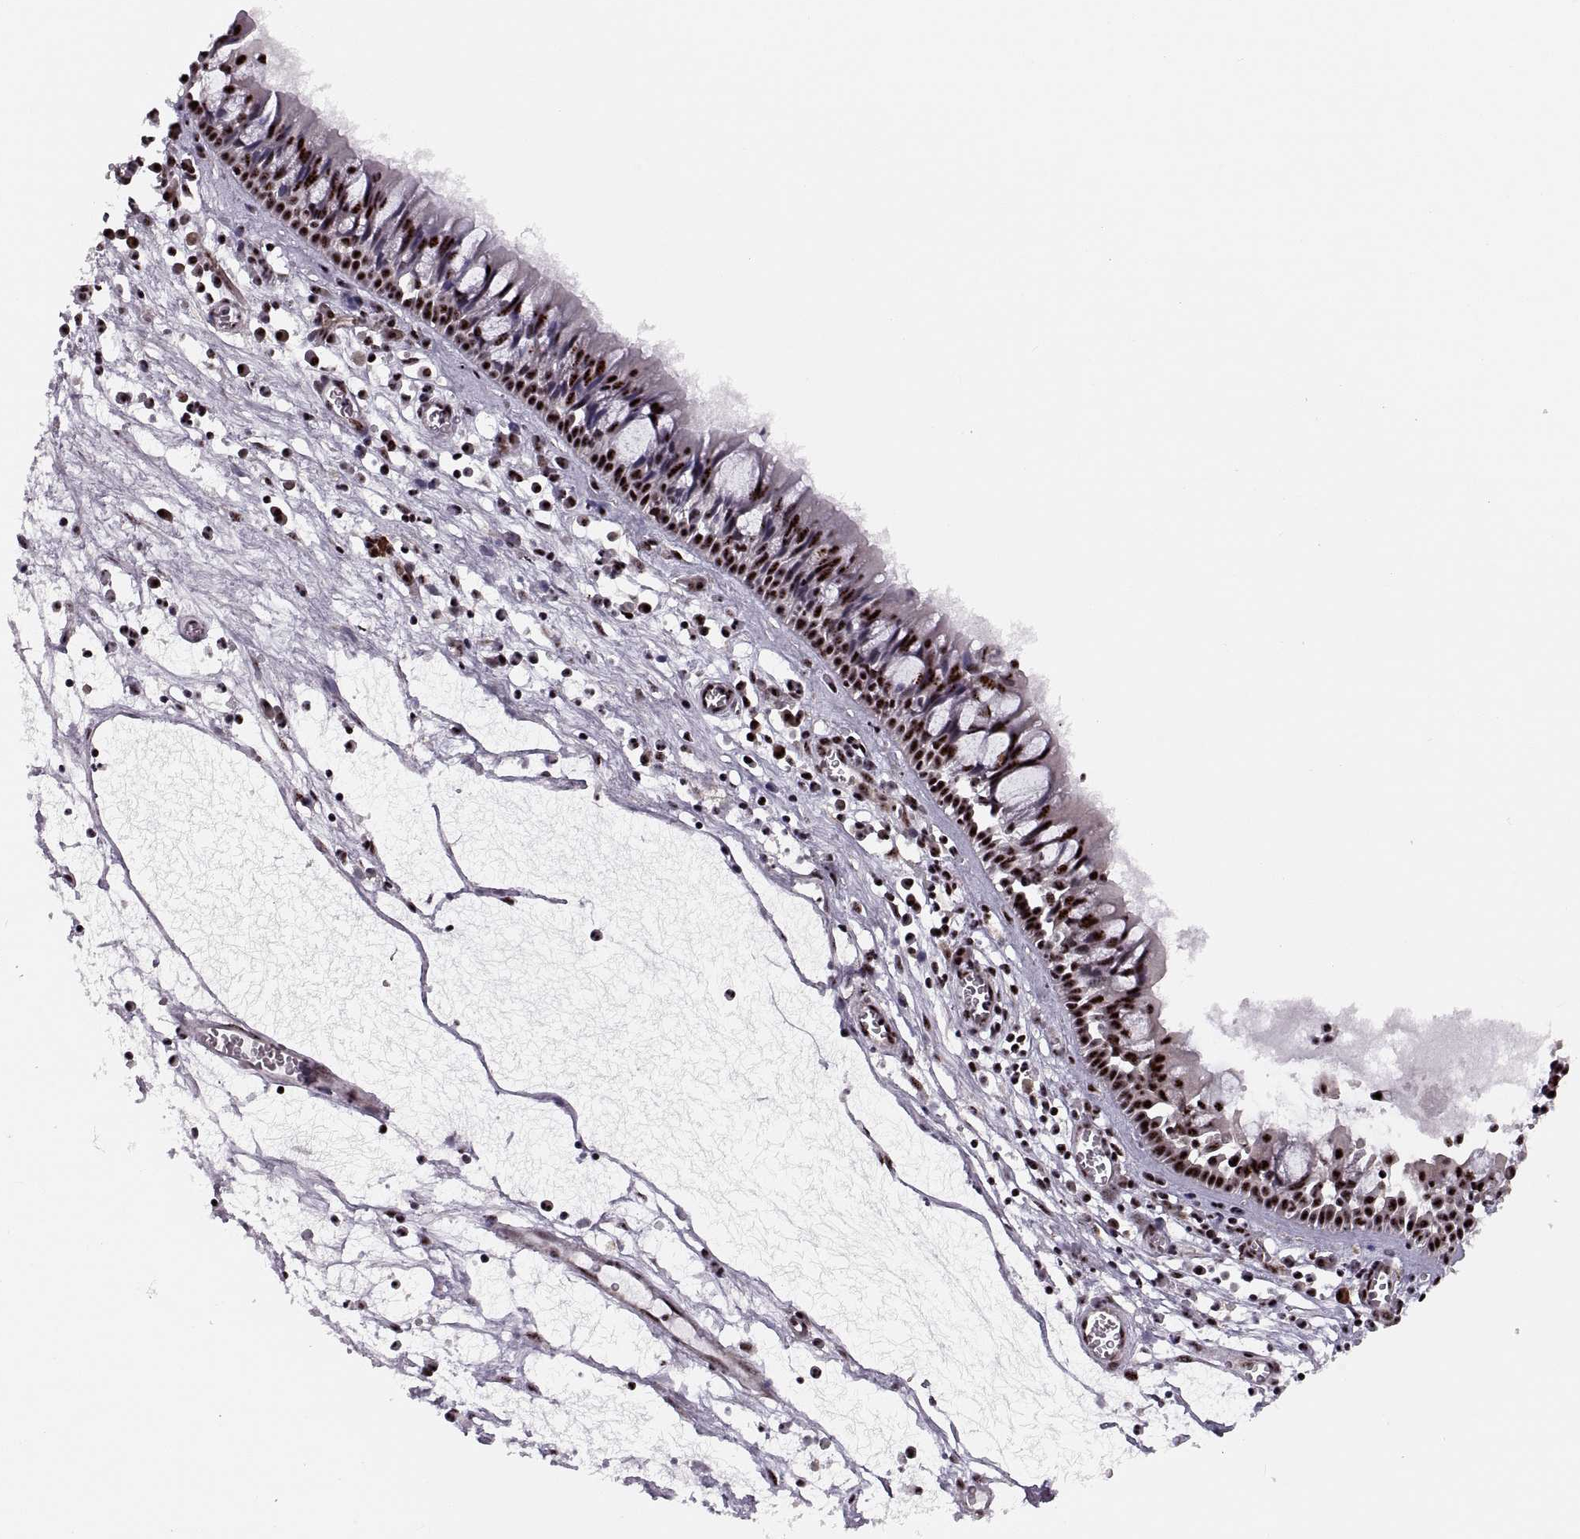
{"staining": {"intensity": "strong", "quantity": ">75%", "location": "nuclear"}, "tissue": "nasopharynx", "cell_type": "Respiratory epithelial cells", "image_type": "normal", "snomed": [{"axis": "morphology", "description": "Normal tissue, NOS"}, {"axis": "topography", "description": "Nasopharynx"}], "caption": "Normal nasopharynx exhibits strong nuclear staining in approximately >75% of respiratory epithelial cells, visualized by immunohistochemistry.", "gene": "ZCCHC17", "patient": {"sex": "male", "age": 61}}